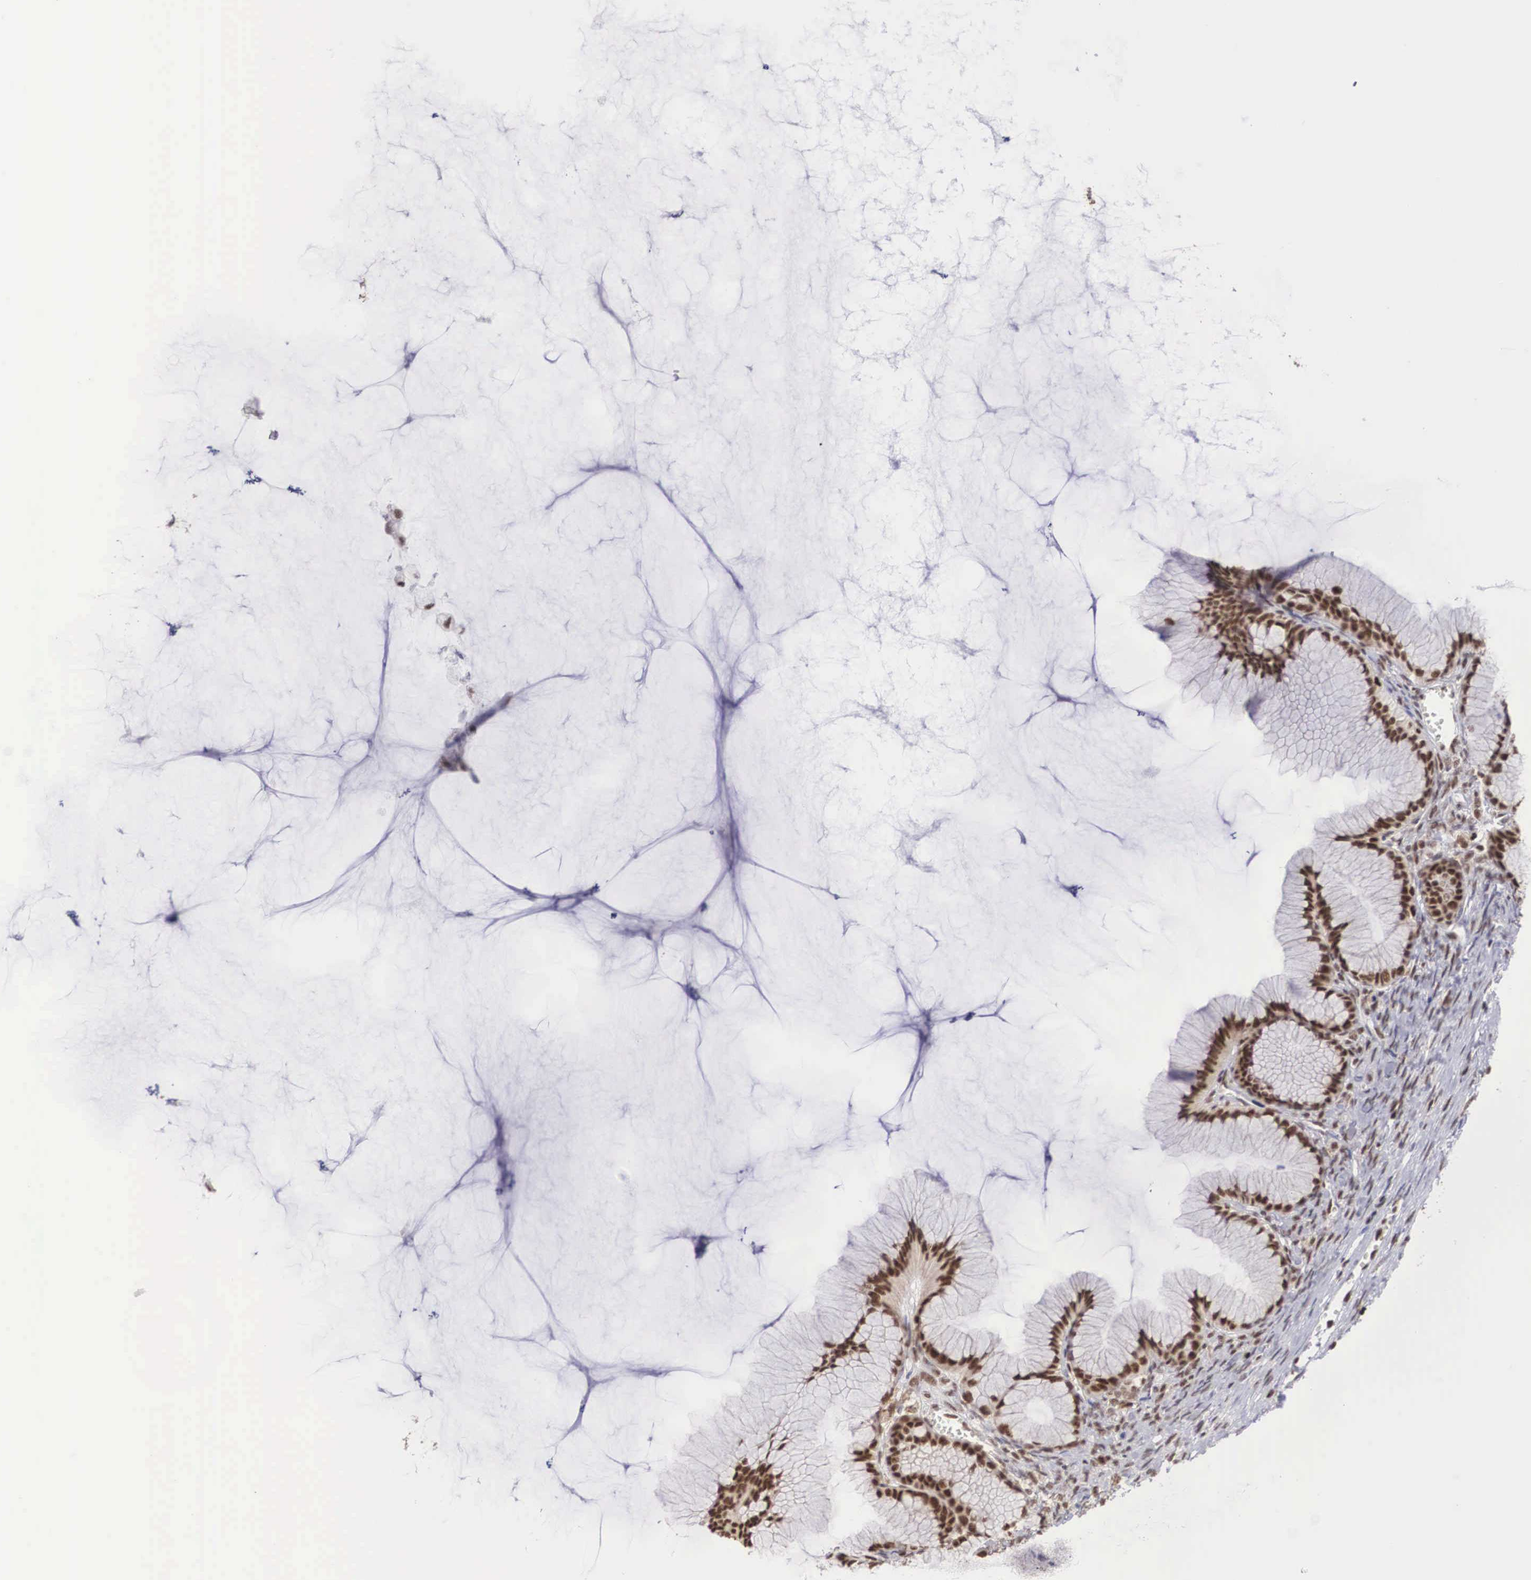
{"staining": {"intensity": "strong", "quantity": ">75%", "location": "nuclear"}, "tissue": "ovarian cancer", "cell_type": "Tumor cells", "image_type": "cancer", "snomed": [{"axis": "morphology", "description": "Cystadenocarcinoma, mucinous, NOS"}, {"axis": "topography", "description": "Ovary"}], "caption": "Protein expression analysis of mucinous cystadenocarcinoma (ovarian) reveals strong nuclear expression in about >75% of tumor cells. The protein of interest is shown in brown color, while the nuclei are stained blue.", "gene": "HTATSF1", "patient": {"sex": "female", "age": 41}}